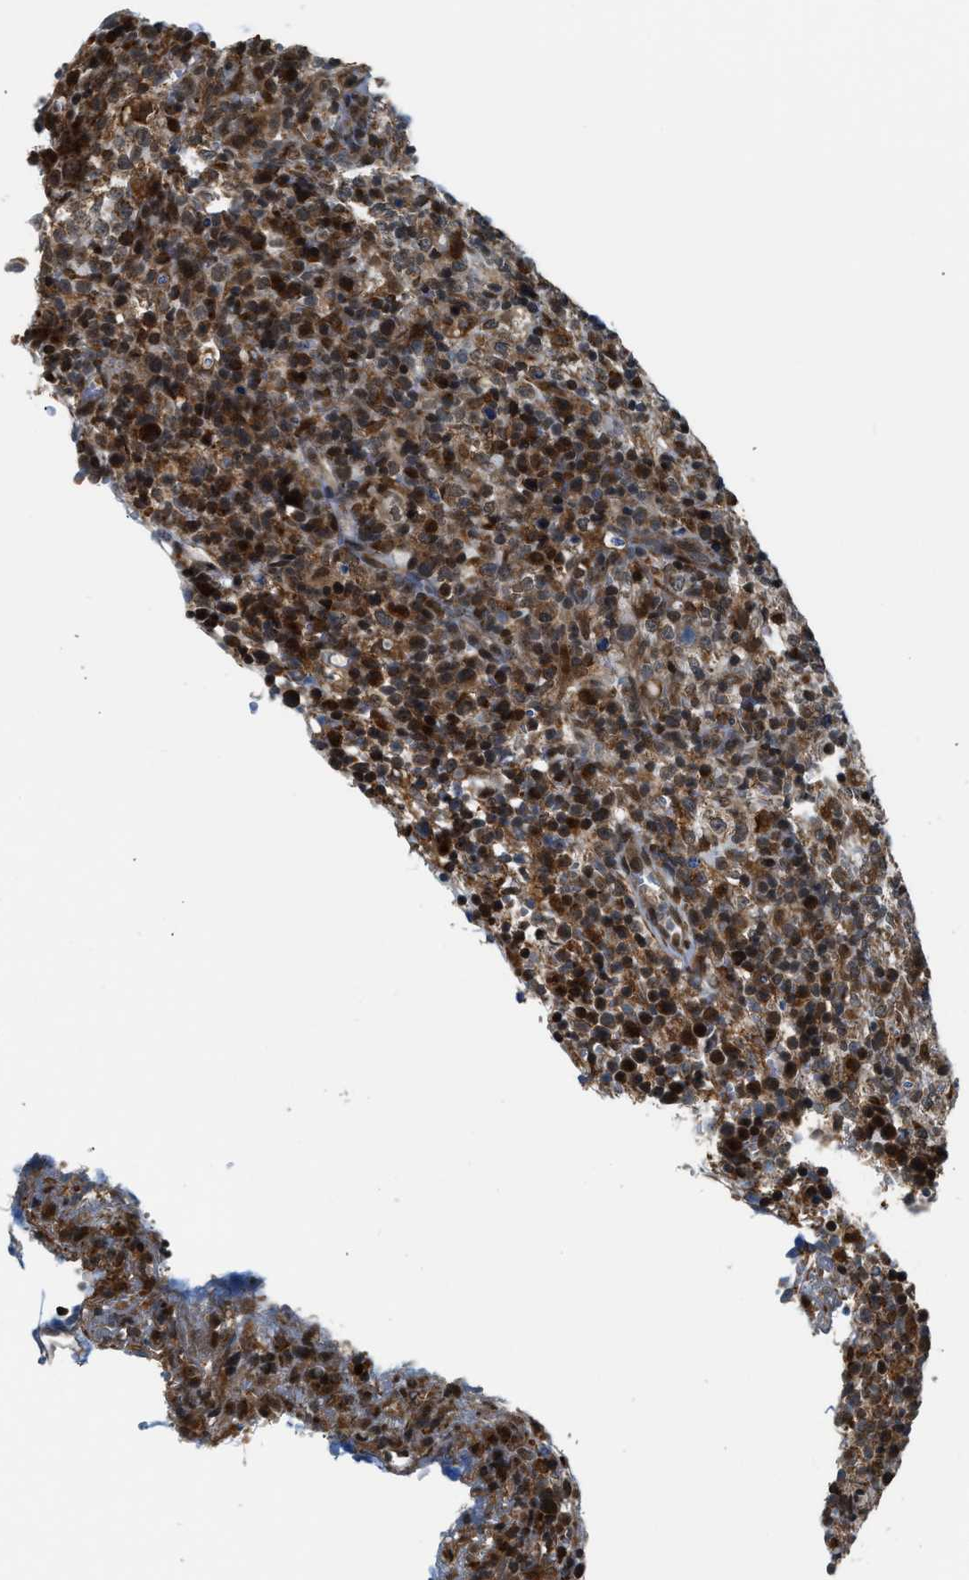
{"staining": {"intensity": "strong", "quantity": "25%-75%", "location": "cytoplasmic/membranous"}, "tissue": "lymphoma", "cell_type": "Tumor cells", "image_type": "cancer", "snomed": [{"axis": "morphology", "description": "Malignant lymphoma, non-Hodgkin's type, High grade"}, {"axis": "topography", "description": "Lymph node"}], "caption": "An immunohistochemistry image of tumor tissue is shown. Protein staining in brown shows strong cytoplasmic/membranous positivity in high-grade malignant lymphoma, non-Hodgkin's type within tumor cells.", "gene": "RETREG3", "patient": {"sex": "female", "age": 76}}